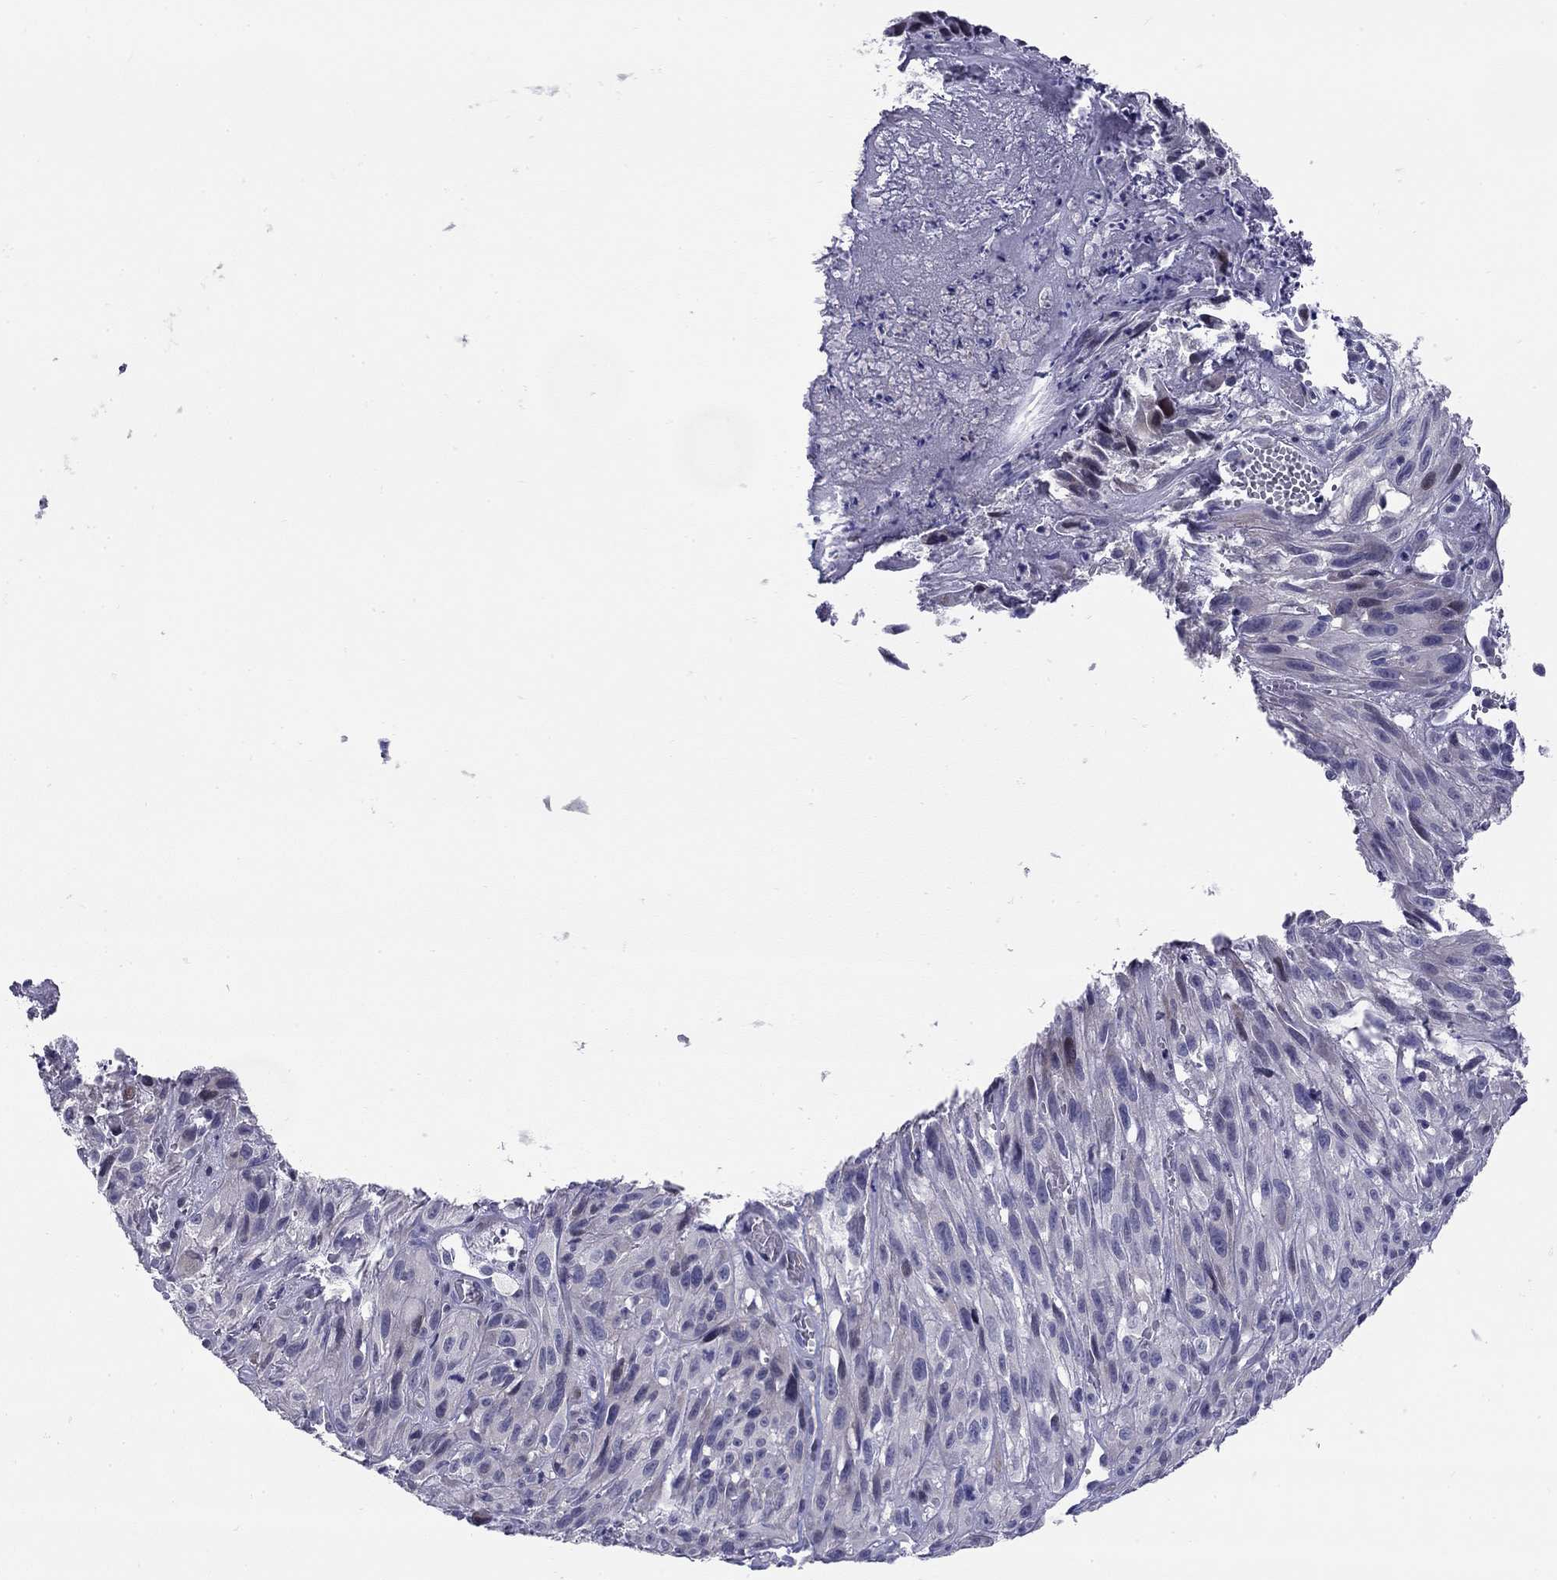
{"staining": {"intensity": "negative", "quantity": "none", "location": "none"}, "tissue": "melanoma", "cell_type": "Tumor cells", "image_type": "cancer", "snomed": [{"axis": "morphology", "description": "Malignant melanoma, NOS"}, {"axis": "topography", "description": "Skin"}], "caption": "IHC histopathology image of neoplastic tissue: human melanoma stained with DAB (3,3'-diaminobenzidine) reveals no significant protein staining in tumor cells.", "gene": "C8orf88", "patient": {"sex": "male", "age": 51}}